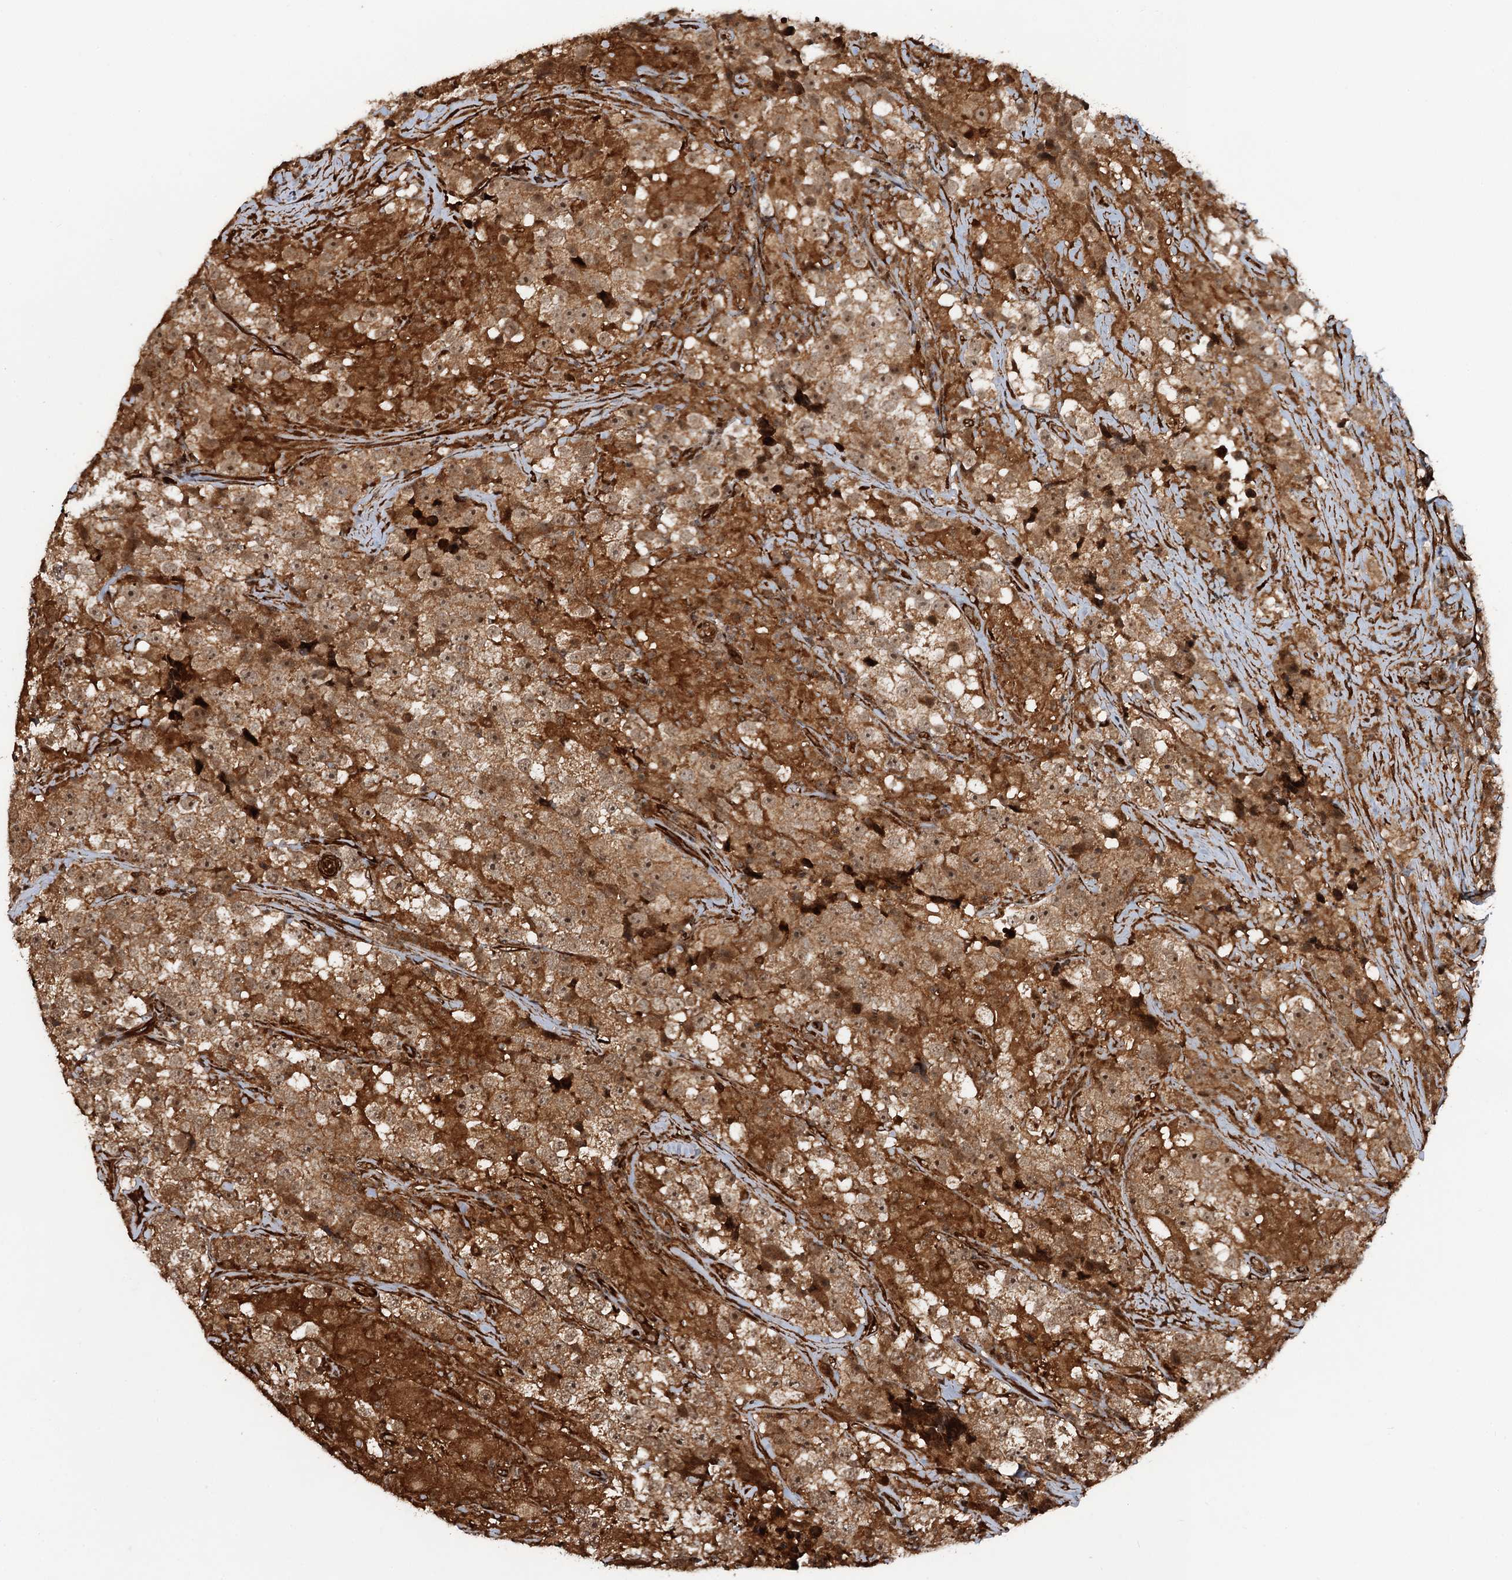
{"staining": {"intensity": "moderate", "quantity": ">75%", "location": "cytoplasmic/membranous,nuclear"}, "tissue": "testis cancer", "cell_type": "Tumor cells", "image_type": "cancer", "snomed": [{"axis": "morphology", "description": "Seminoma, NOS"}, {"axis": "topography", "description": "Testis"}], "caption": "This histopathology image demonstrates immunohistochemistry (IHC) staining of human testis cancer (seminoma), with medium moderate cytoplasmic/membranous and nuclear expression in approximately >75% of tumor cells.", "gene": "SNRNP25", "patient": {"sex": "male", "age": 46}}